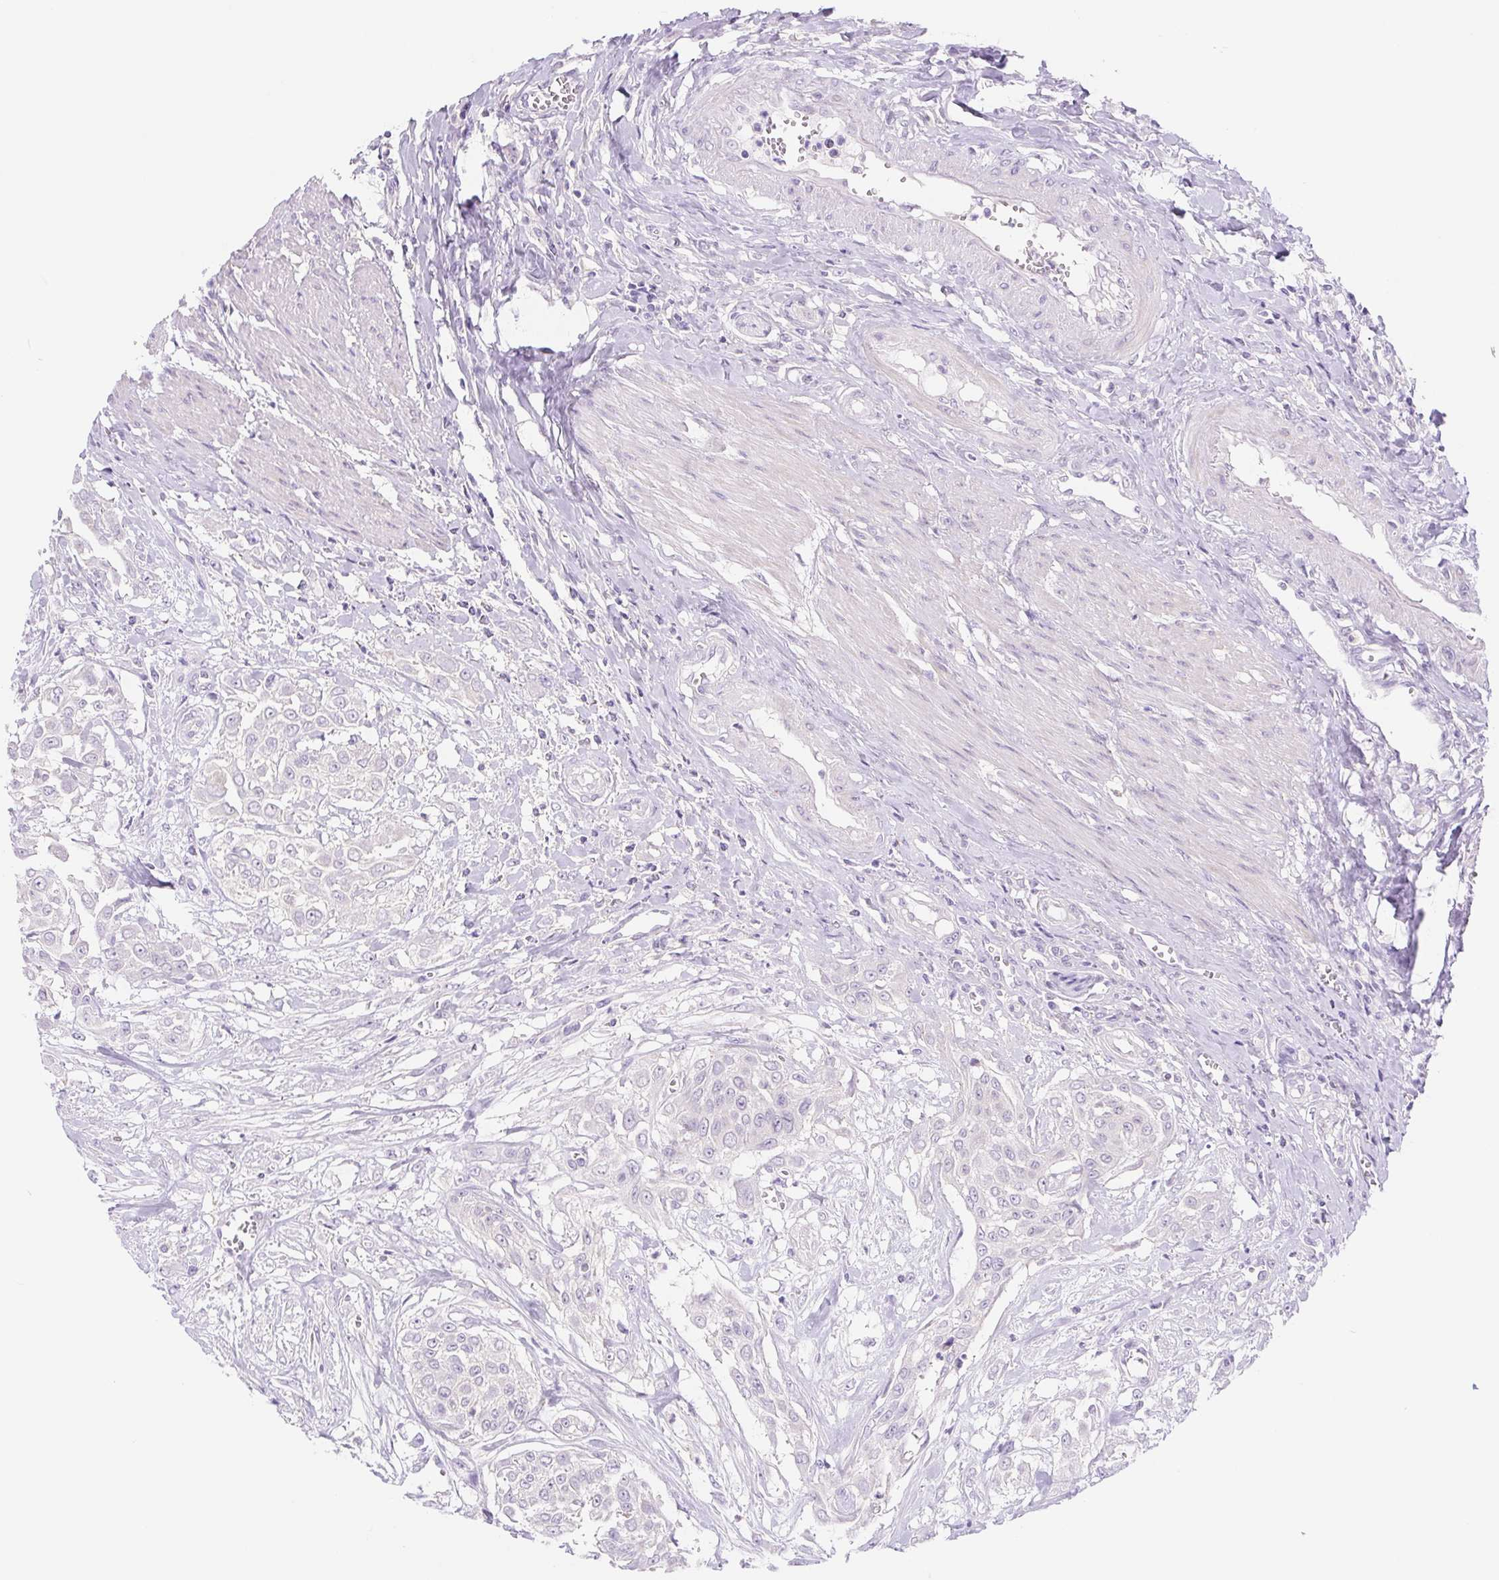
{"staining": {"intensity": "negative", "quantity": "none", "location": "none"}, "tissue": "urothelial cancer", "cell_type": "Tumor cells", "image_type": "cancer", "snomed": [{"axis": "morphology", "description": "Urothelial carcinoma, High grade"}, {"axis": "topography", "description": "Urinary bladder"}], "caption": "High magnification brightfield microscopy of high-grade urothelial carcinoma stained with DAB (brown) and counterstained with hematoxylin (blue): tumor cells show no significant positivity.", "gene": "DYNC2LI1", "patient": {"sex": "male", "age": 57}}